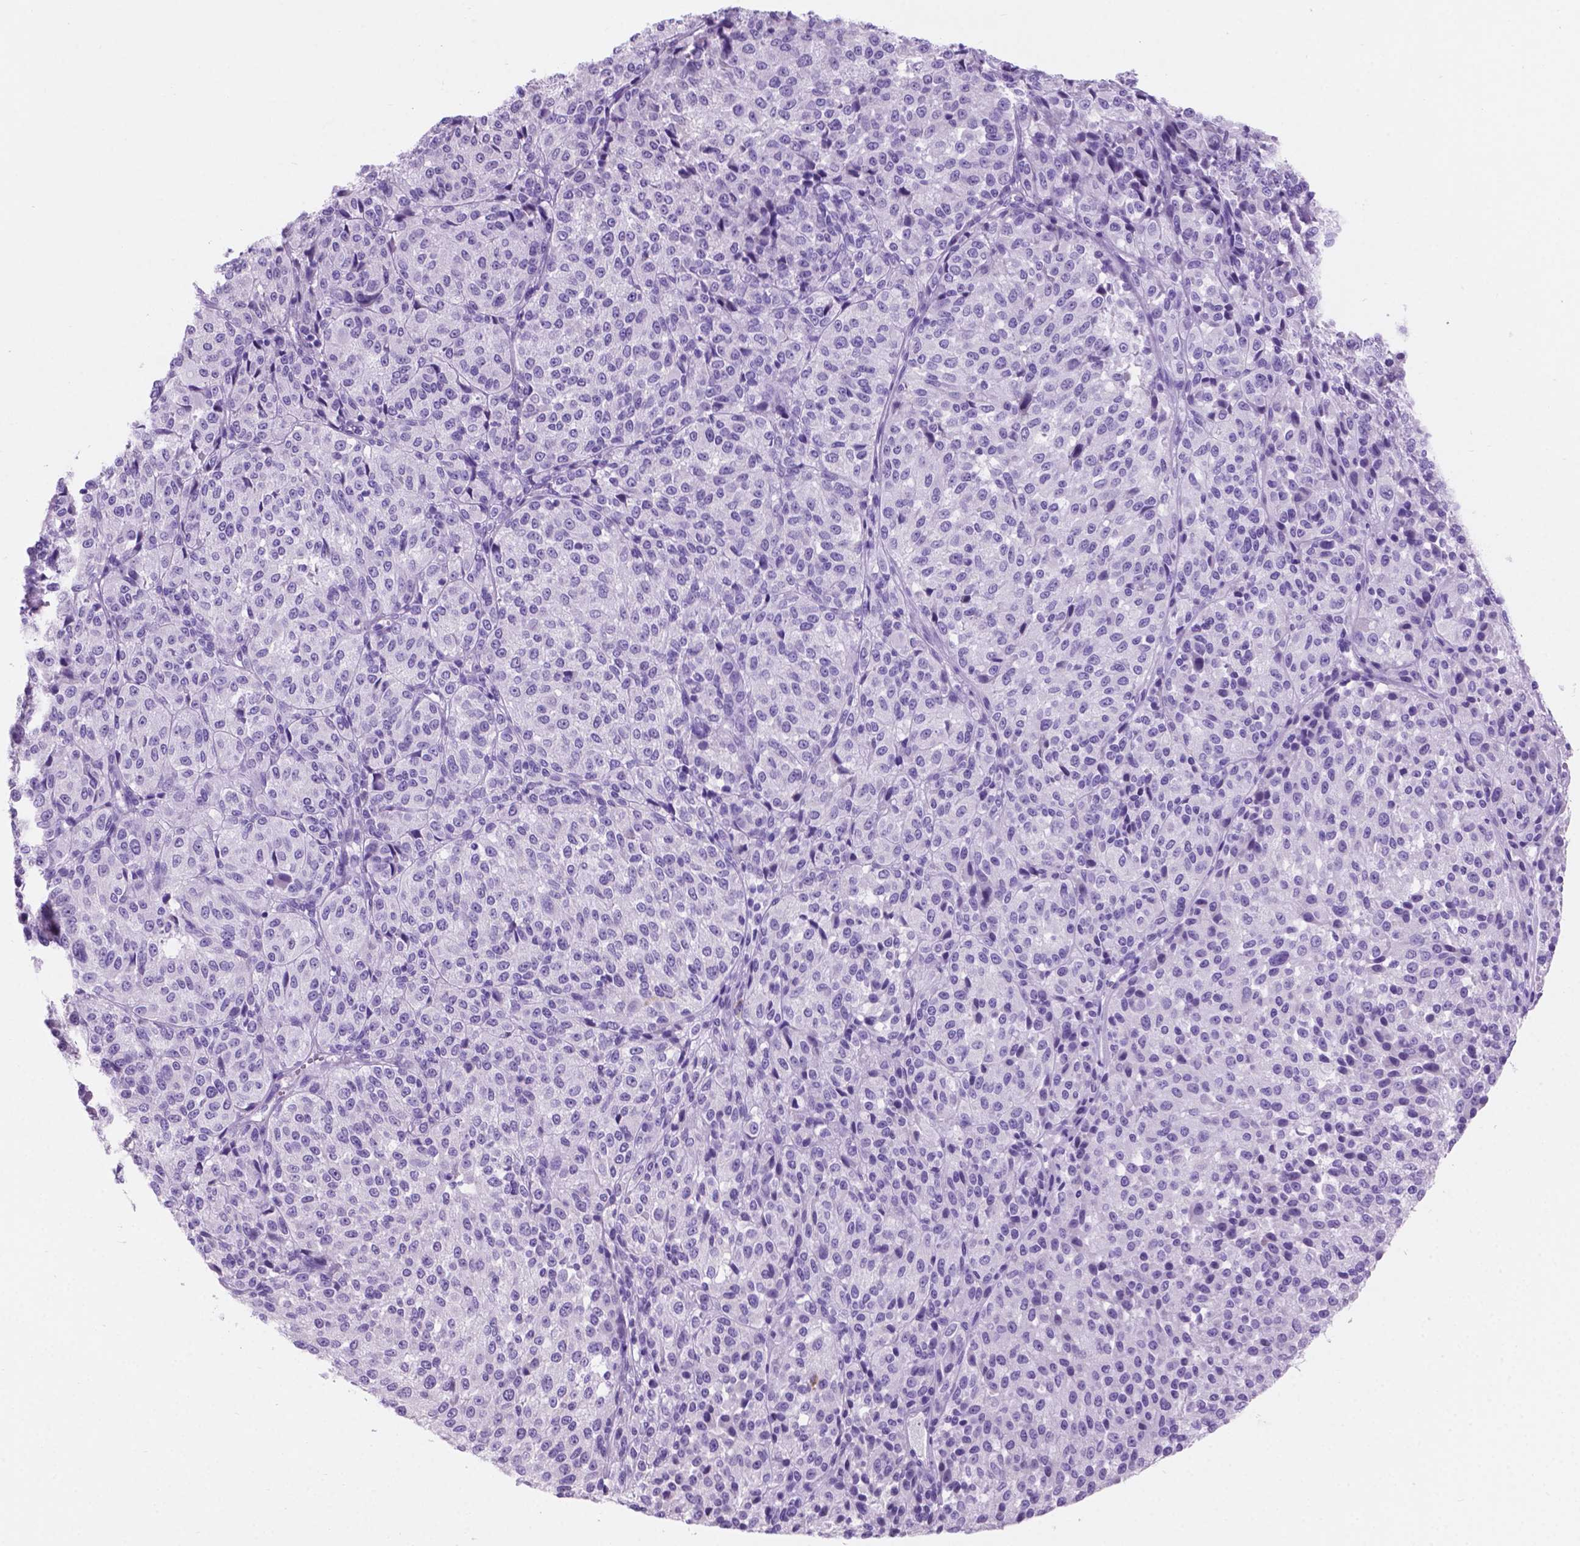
{"staining": {"intensity": "negative", "quantity": "none", "location": "none"}, "tissue": "melanoma", "cell_type": "Tumor cells", "image_type": "cancer", "snomed": [{"axis": "morphology", "description": "Malignant melanoma, Metastatic site"}, {"axis": "topography", "description": "Brain"}], "caption": "The photomicrograph shows no staining of tumor cells in malignant melanoma (metastatic site).", "gene": "GRIN2B", "patient": {"sex": "female", "age": 56}}